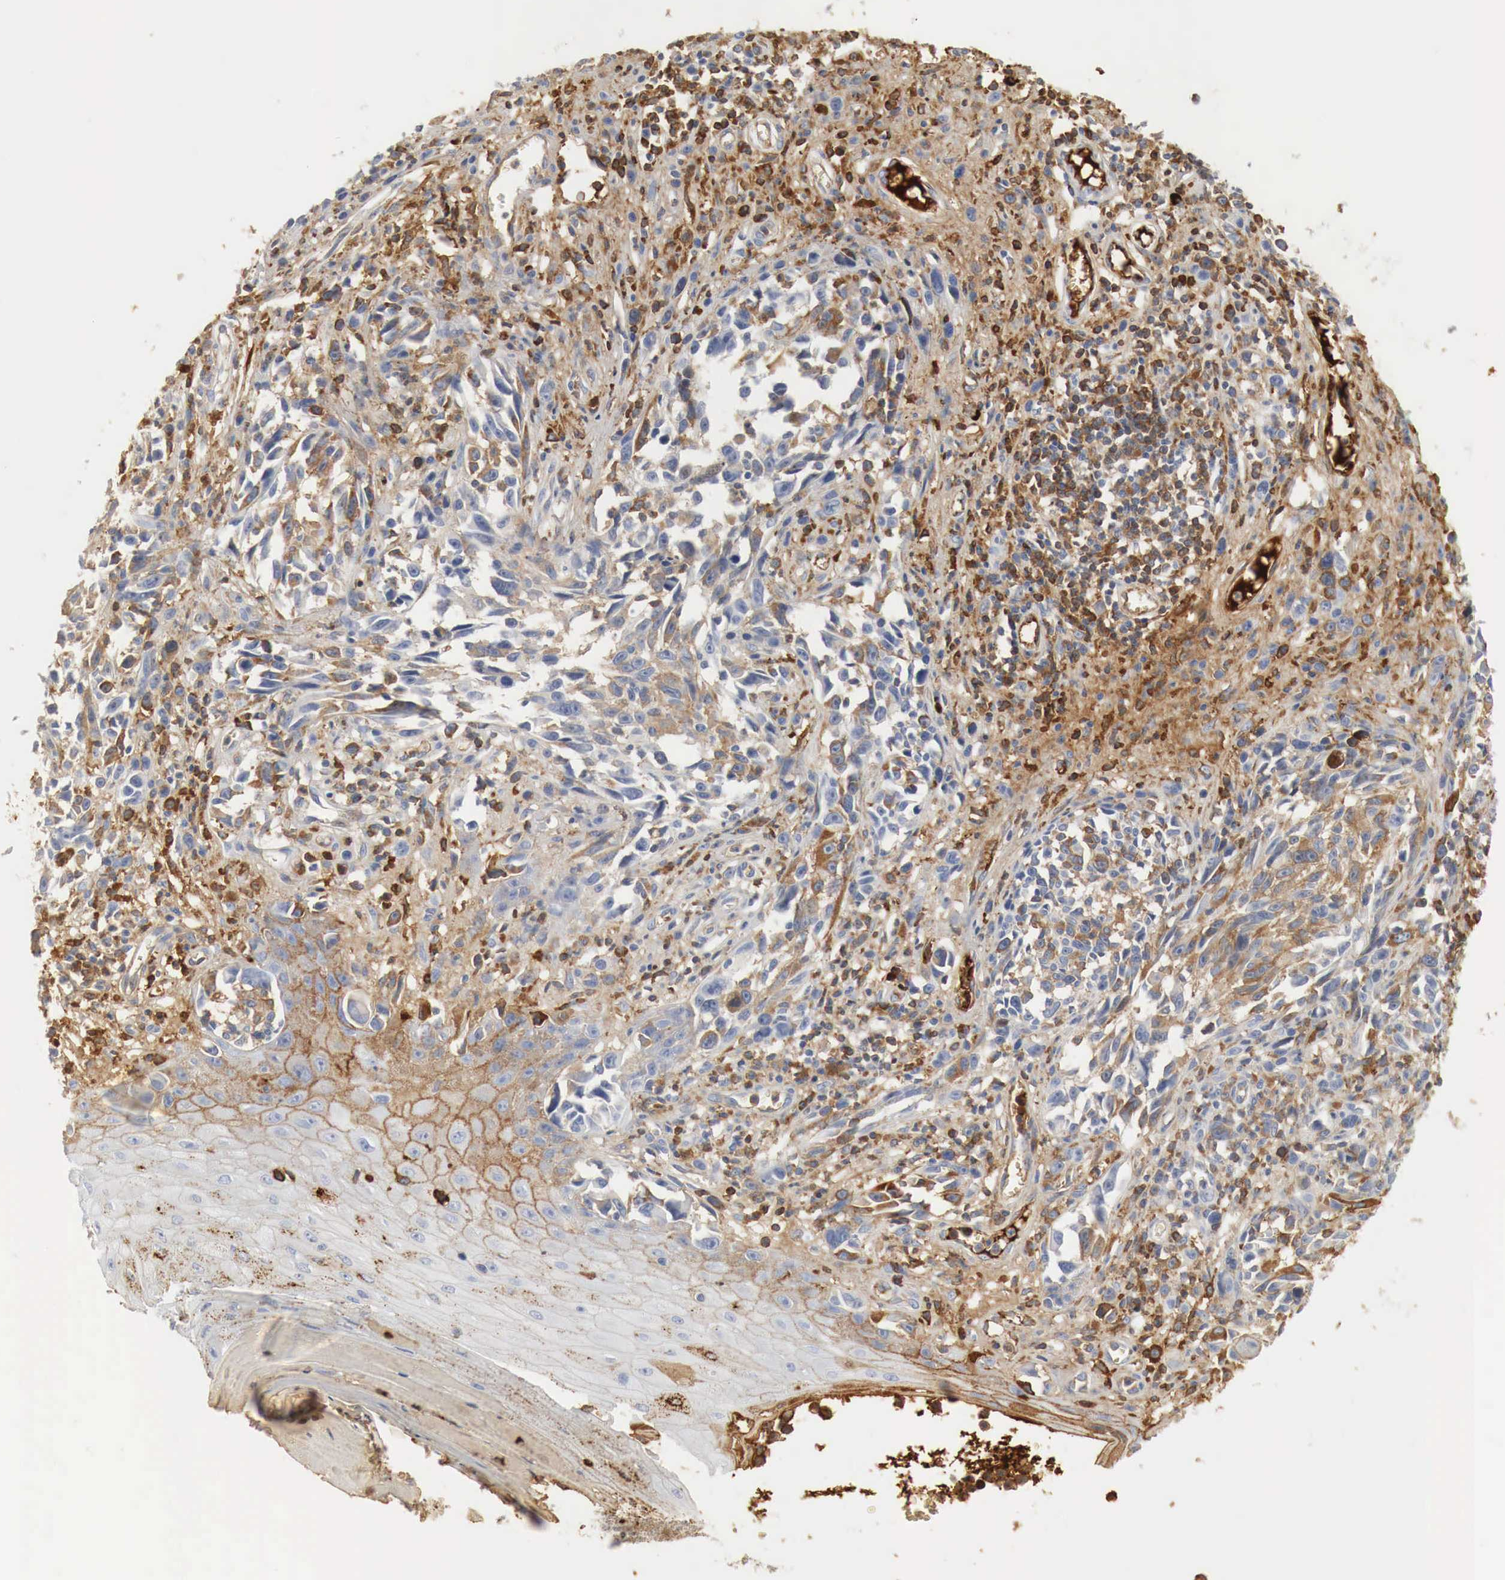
{"staining": {"intensity": "weak", "quantity": "<25%", "location": "cytoplasmic/membranous"}, "tissue": "melanoma", "cell_type": "Tumor cells", "image_type": "cancer", "snomed": [{"axis": "morphology", "description": "Malignant melanoma, NOS"}, {"axis": "topography", "description": "Skin"}], "caption": "The micrograph demonstrates no staining of tumor cells in malignant melanoma.", "gene": "IGLC3", "patient": {"sex": "female", "age": 82}}